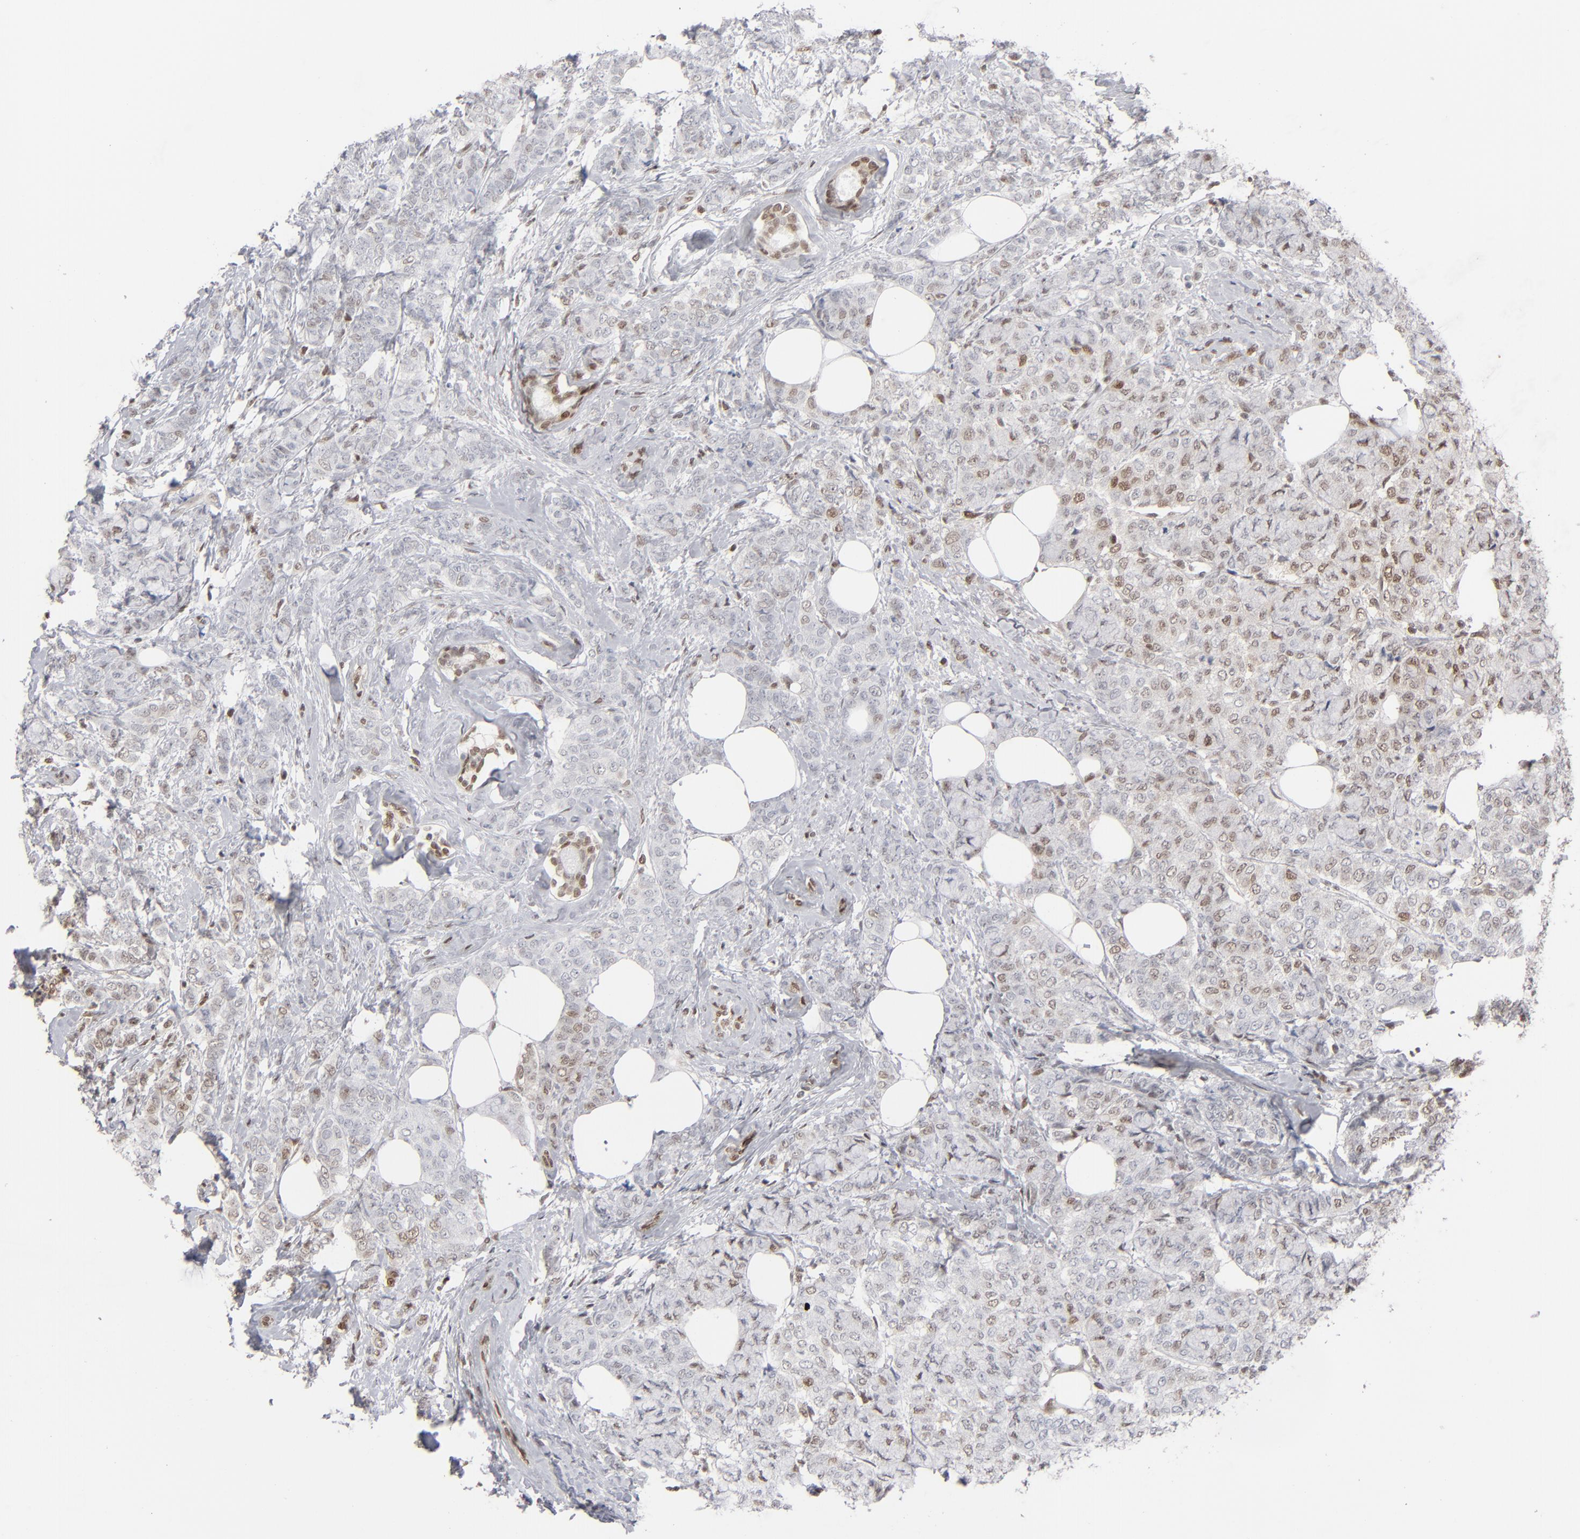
{"staining": {"intensity": "moderate", "quantity": "25%-75%", "location": "cytoplasmic/membranous,nuclear"}, "tissue": "breast cancer", "cell_type": "Tumor cells", "image_type": "cancer", "snomed": [{"axis": "morphology", "description": "Lobular carcinoma"}, {"axis": "topography", "description": "Breast"}], "caption": "Immunohistochemical staining of human lobular carcinoma (breast) reveals medium levels of moderate cytoplasmic/membranous and nuclear positivity in approximately 25%-75% of tumor cells.", "gene": "IRF9", "patient": {"sex": "female", "age": 60}}